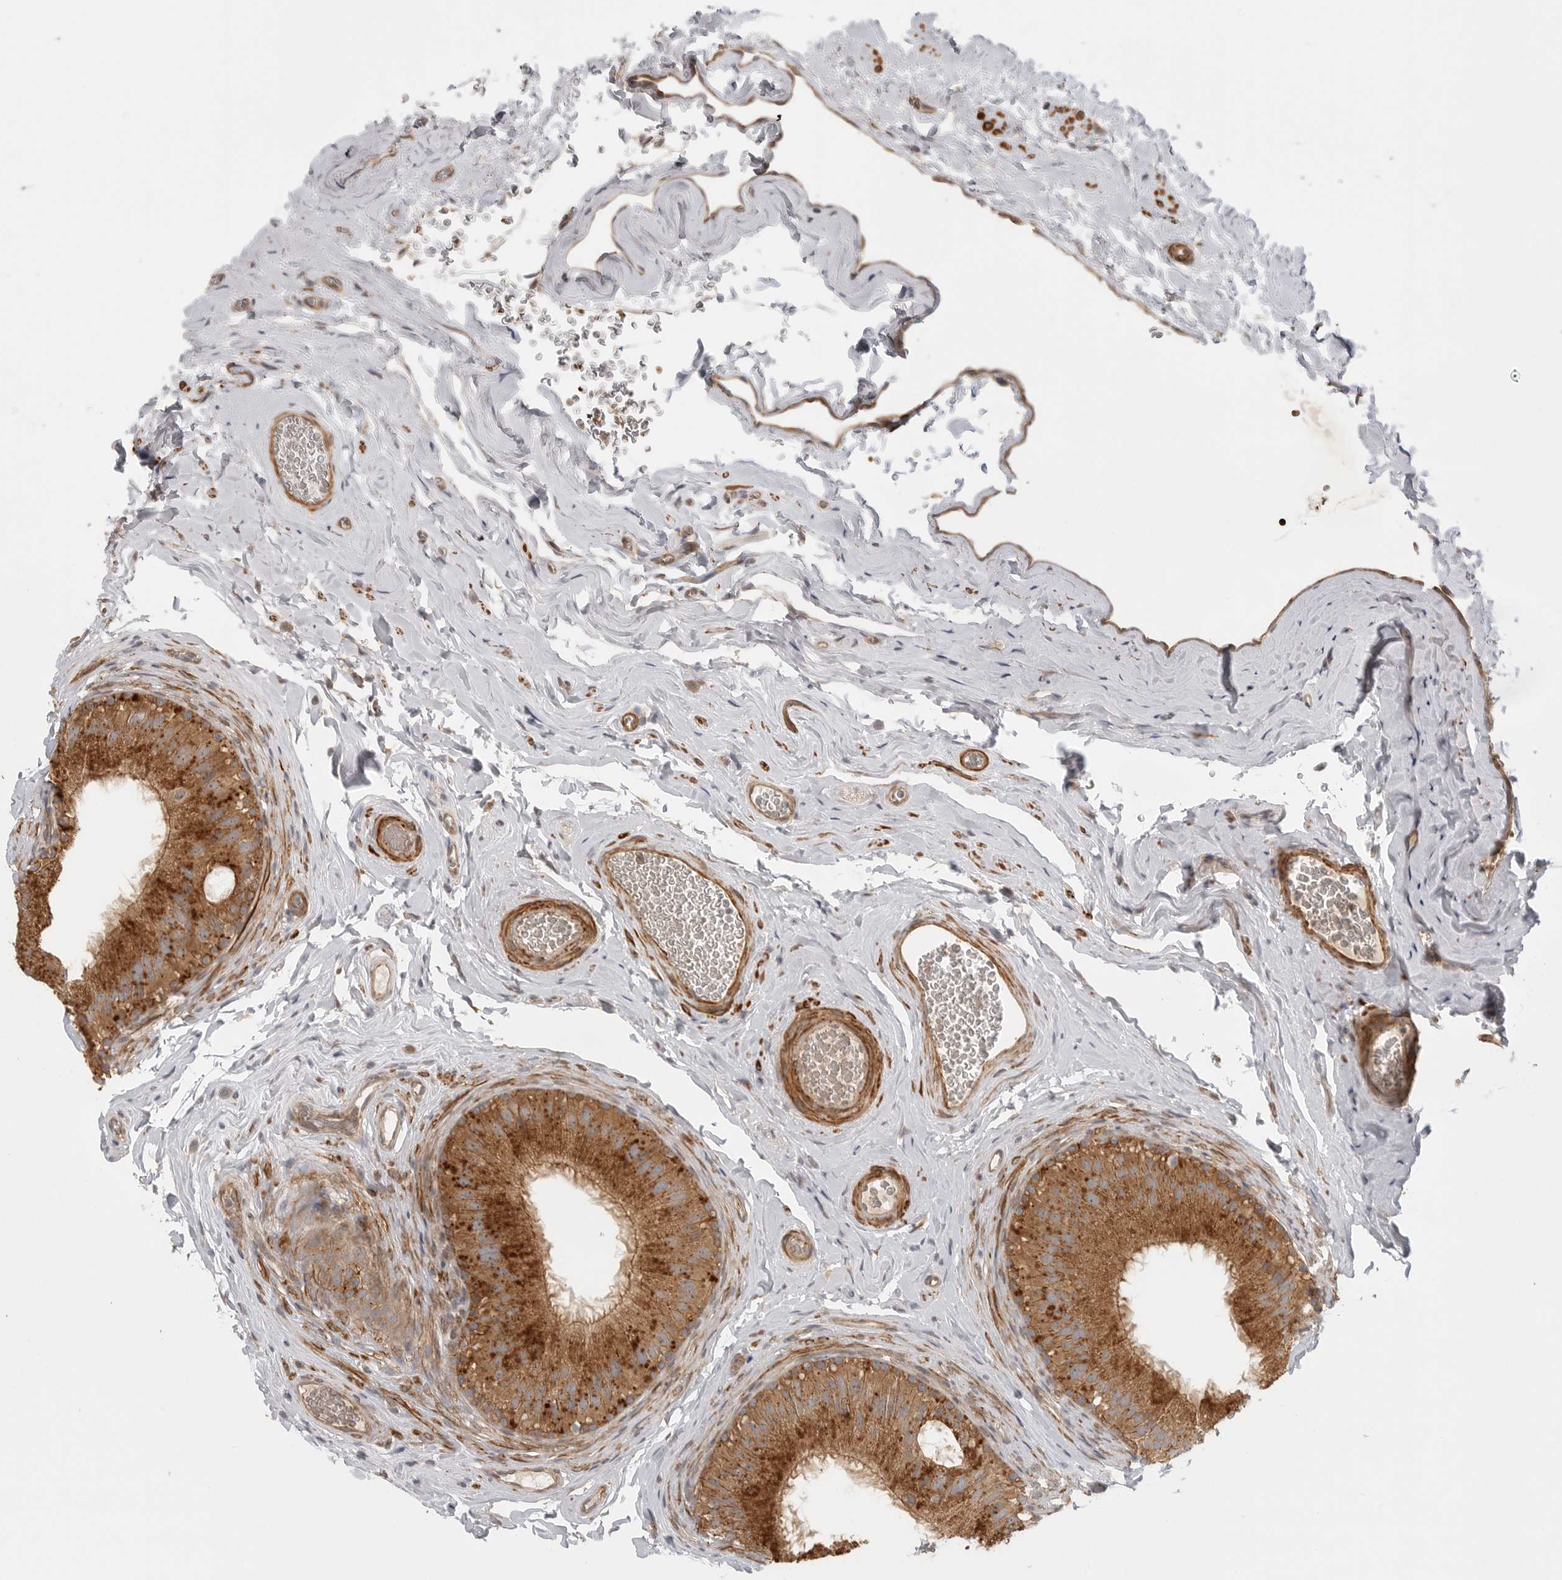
{"staining": {"intensity": "strong", "quantity": ">75%", "location": "cytoplasmic/membranous"}, "tissue": "epididymis", "cell_type": "Glandular cells", "image_type": "normal", "snomed": [{"axis": "morphology", "description": "Normal tissue, NOS"}, {"axis": "topography", "description": "Vascular tissue"}, {"axis": "topography", "description": "Epididymis"}], "caption": "Unremarkable epididymis shows strong cytoplasmic/membranous expression in approximately >75% of glandular cells.", "gene": "CCPG1", "patient": {"sex": "male", "age": 49}}